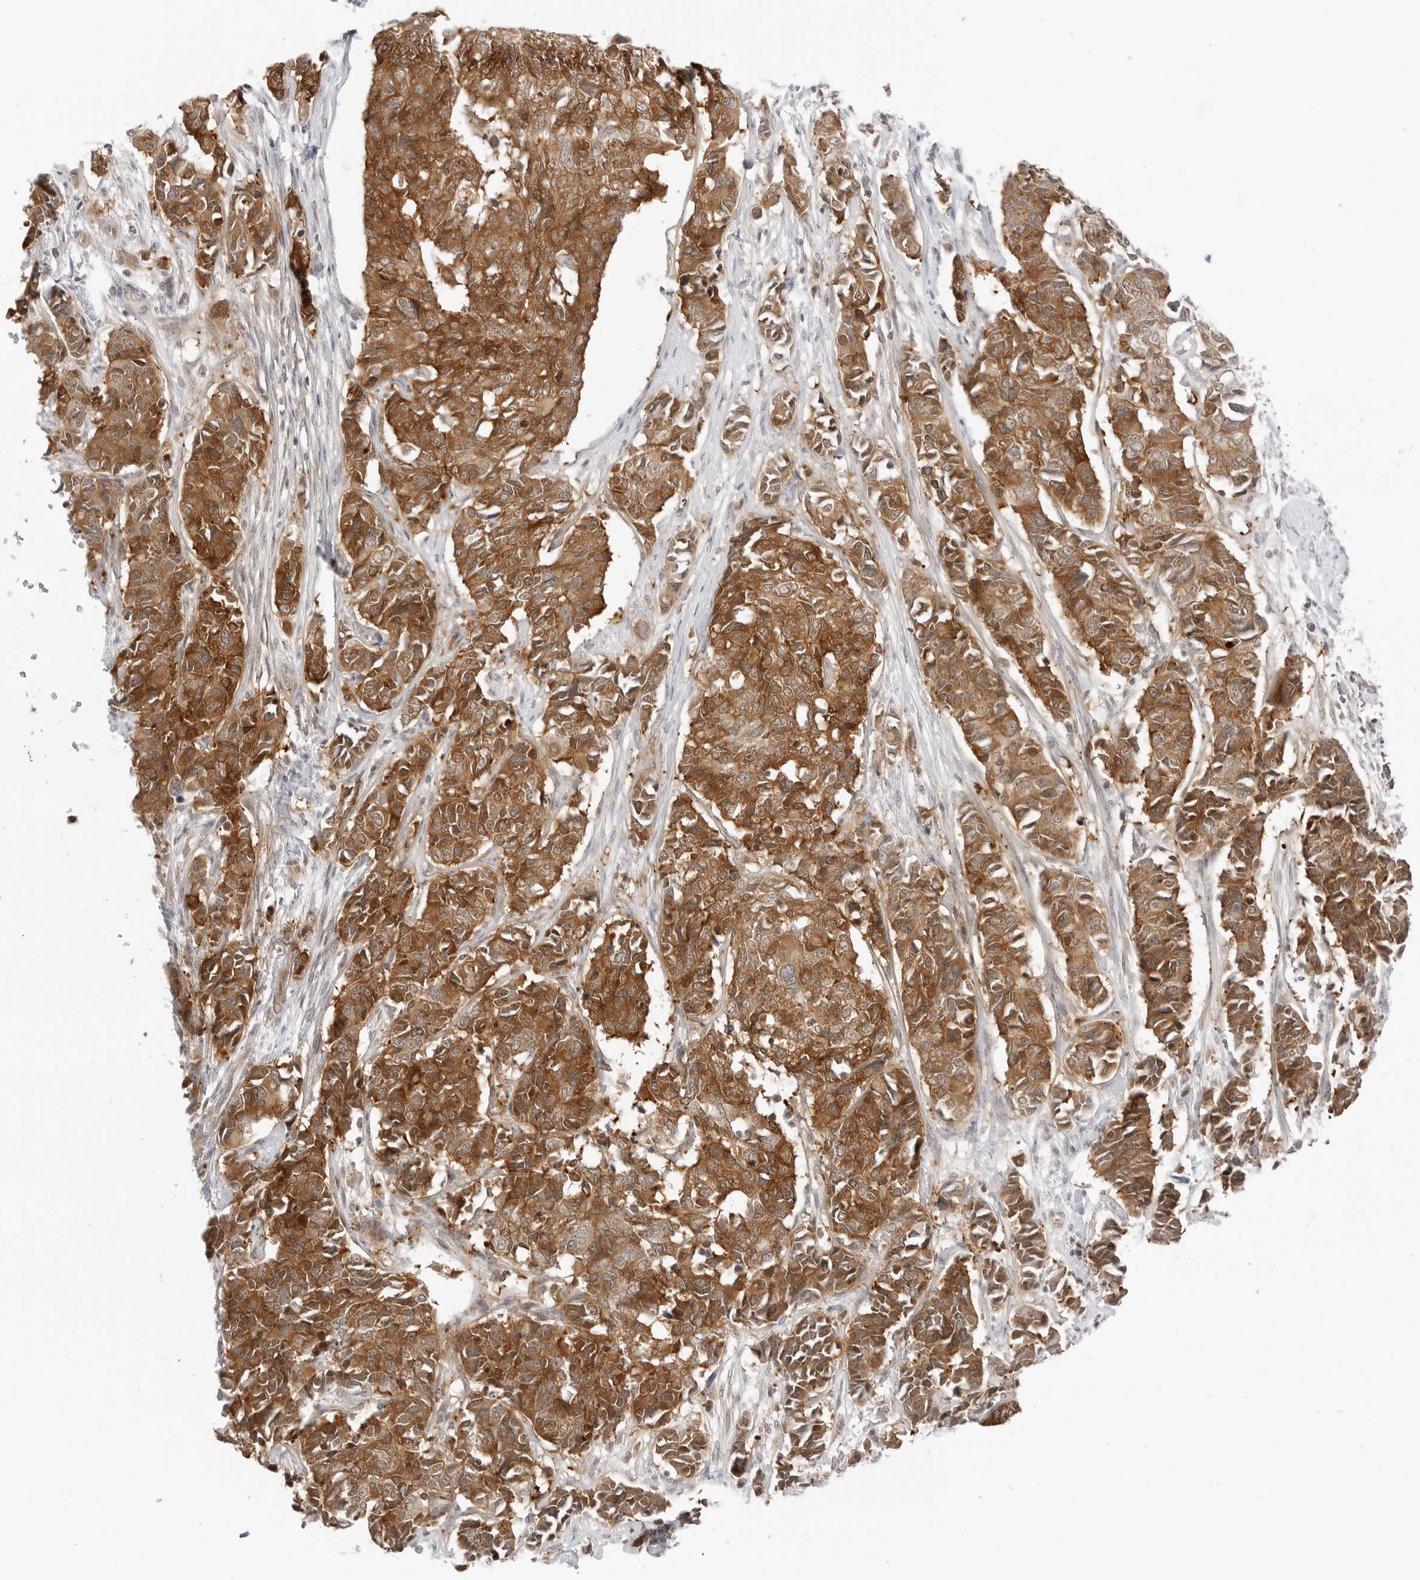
{"staining": {"intensity": "strong", "quantity": ">75%", "location": "cytoplasmic/membranous"}, "tissue": "cervical cancer", "cell_type": "Tumor cells", "image_type": "cancer", "snomed": [{"axis": "morphology", "description": "Normal tissue, NOS"}, {"axis": "morphology", "description": "Squamous cell carcinoma, NOS"}, {"axis": "topography", "description": "Cervix"}], "caption": "Immunohistochemical staining of cervical squamous cell carcinoma displays high levels of strong cytoplasmic/membranous protein positivity in approximately >75% of tumor cells. Nuclei are stained in blue.", "gene": "NUDC", "patient": {"sex": "female", "age": 35}}